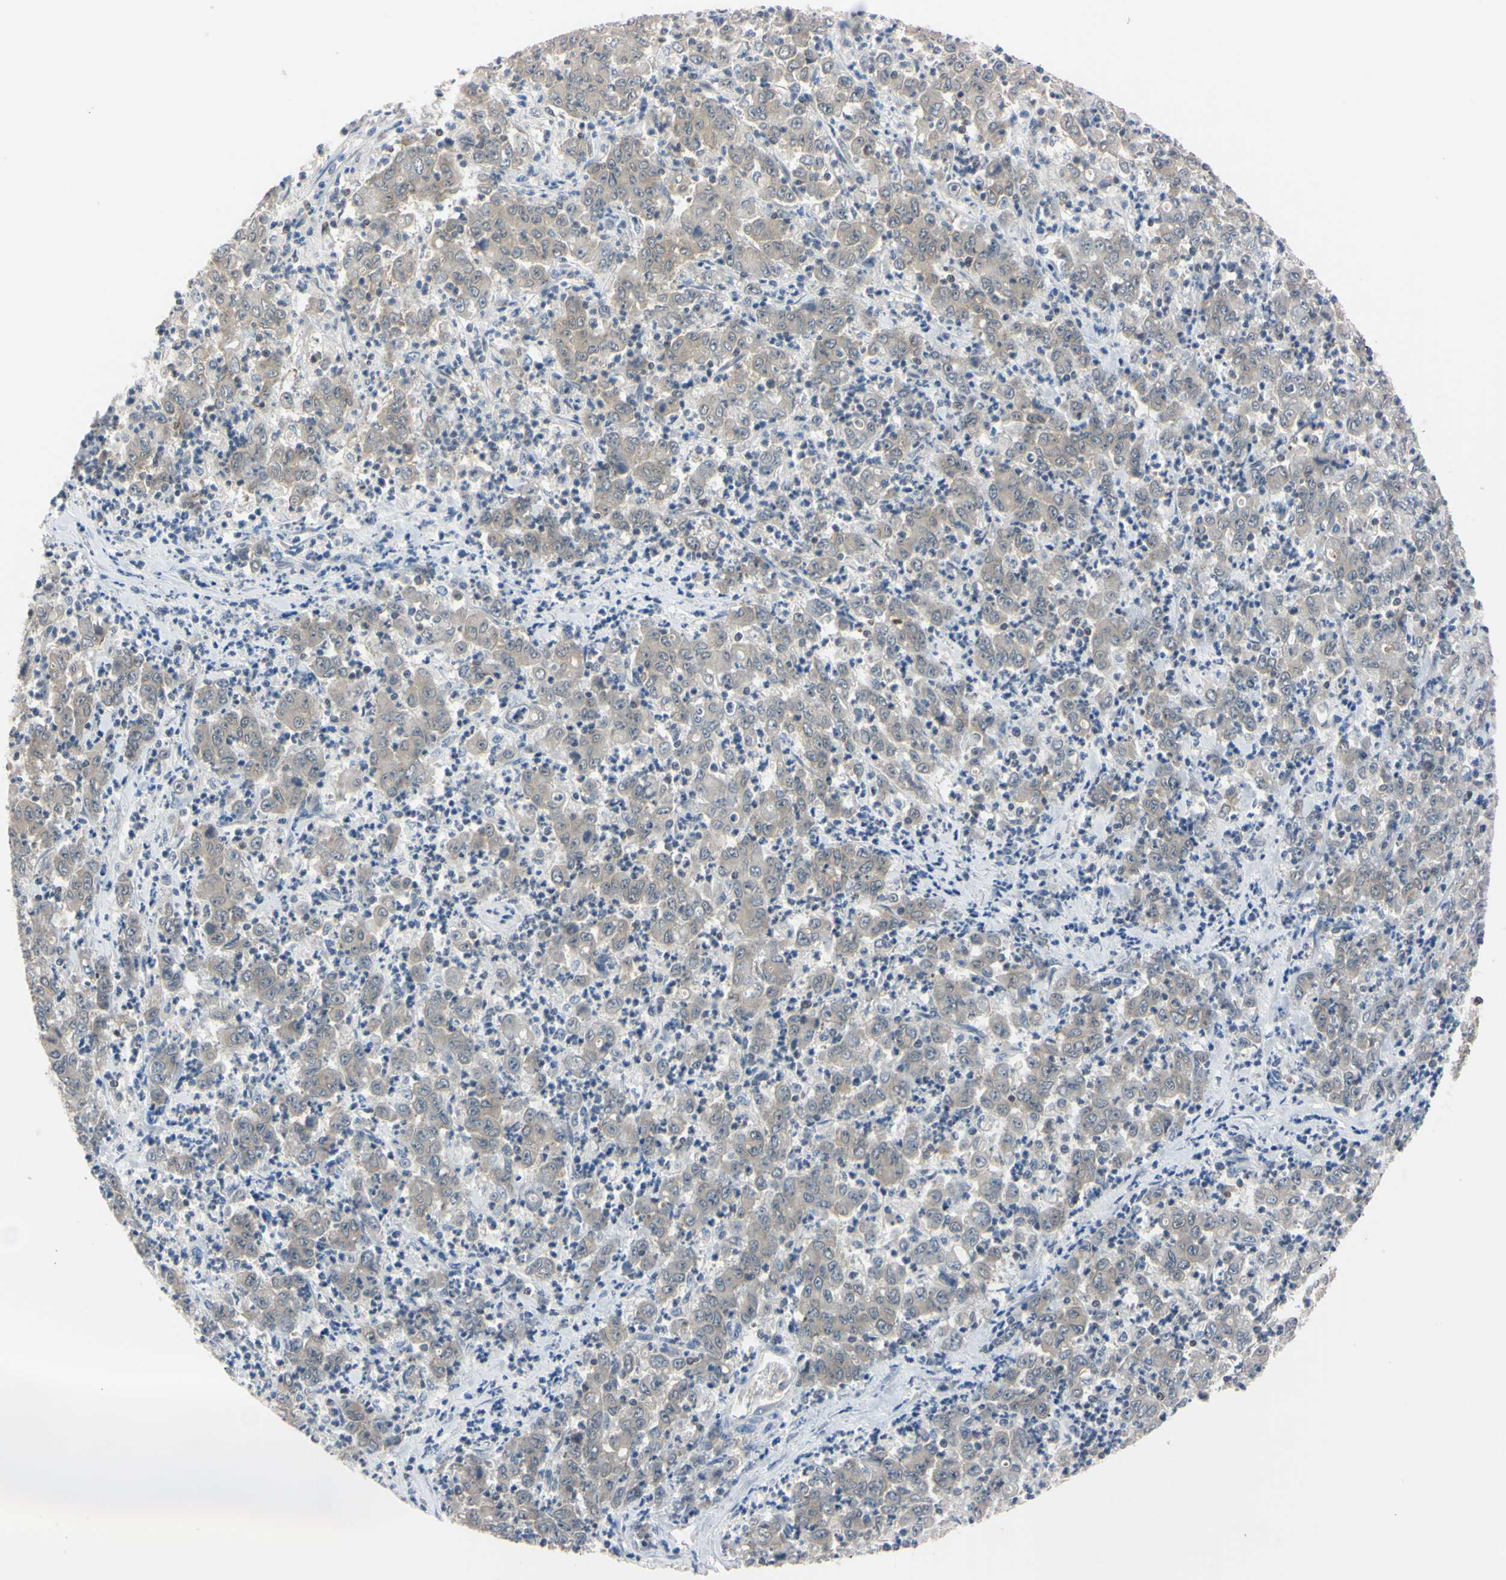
{"staining": {"intensity": "weak", "quantity": ">75%", "location": "cytoplasmic/membranous"}, "tissue": "stomach cancer", "cell_type": "Tumor cells", "image_type": "cancer", "snomed": [{"axis": "morphology", "description": "Adenocarcinoma, NOS"}, {"axis": "topography", "description": "Stomach, lower"}], "caption": "Weak cytoplasmic/membranous protein positivity is appreciated in about >75% of tumor cells in stomach cancer (adenocarcinoma).", "gene": "UBE2I", "patient": {"sex": "female", "age": 71}}